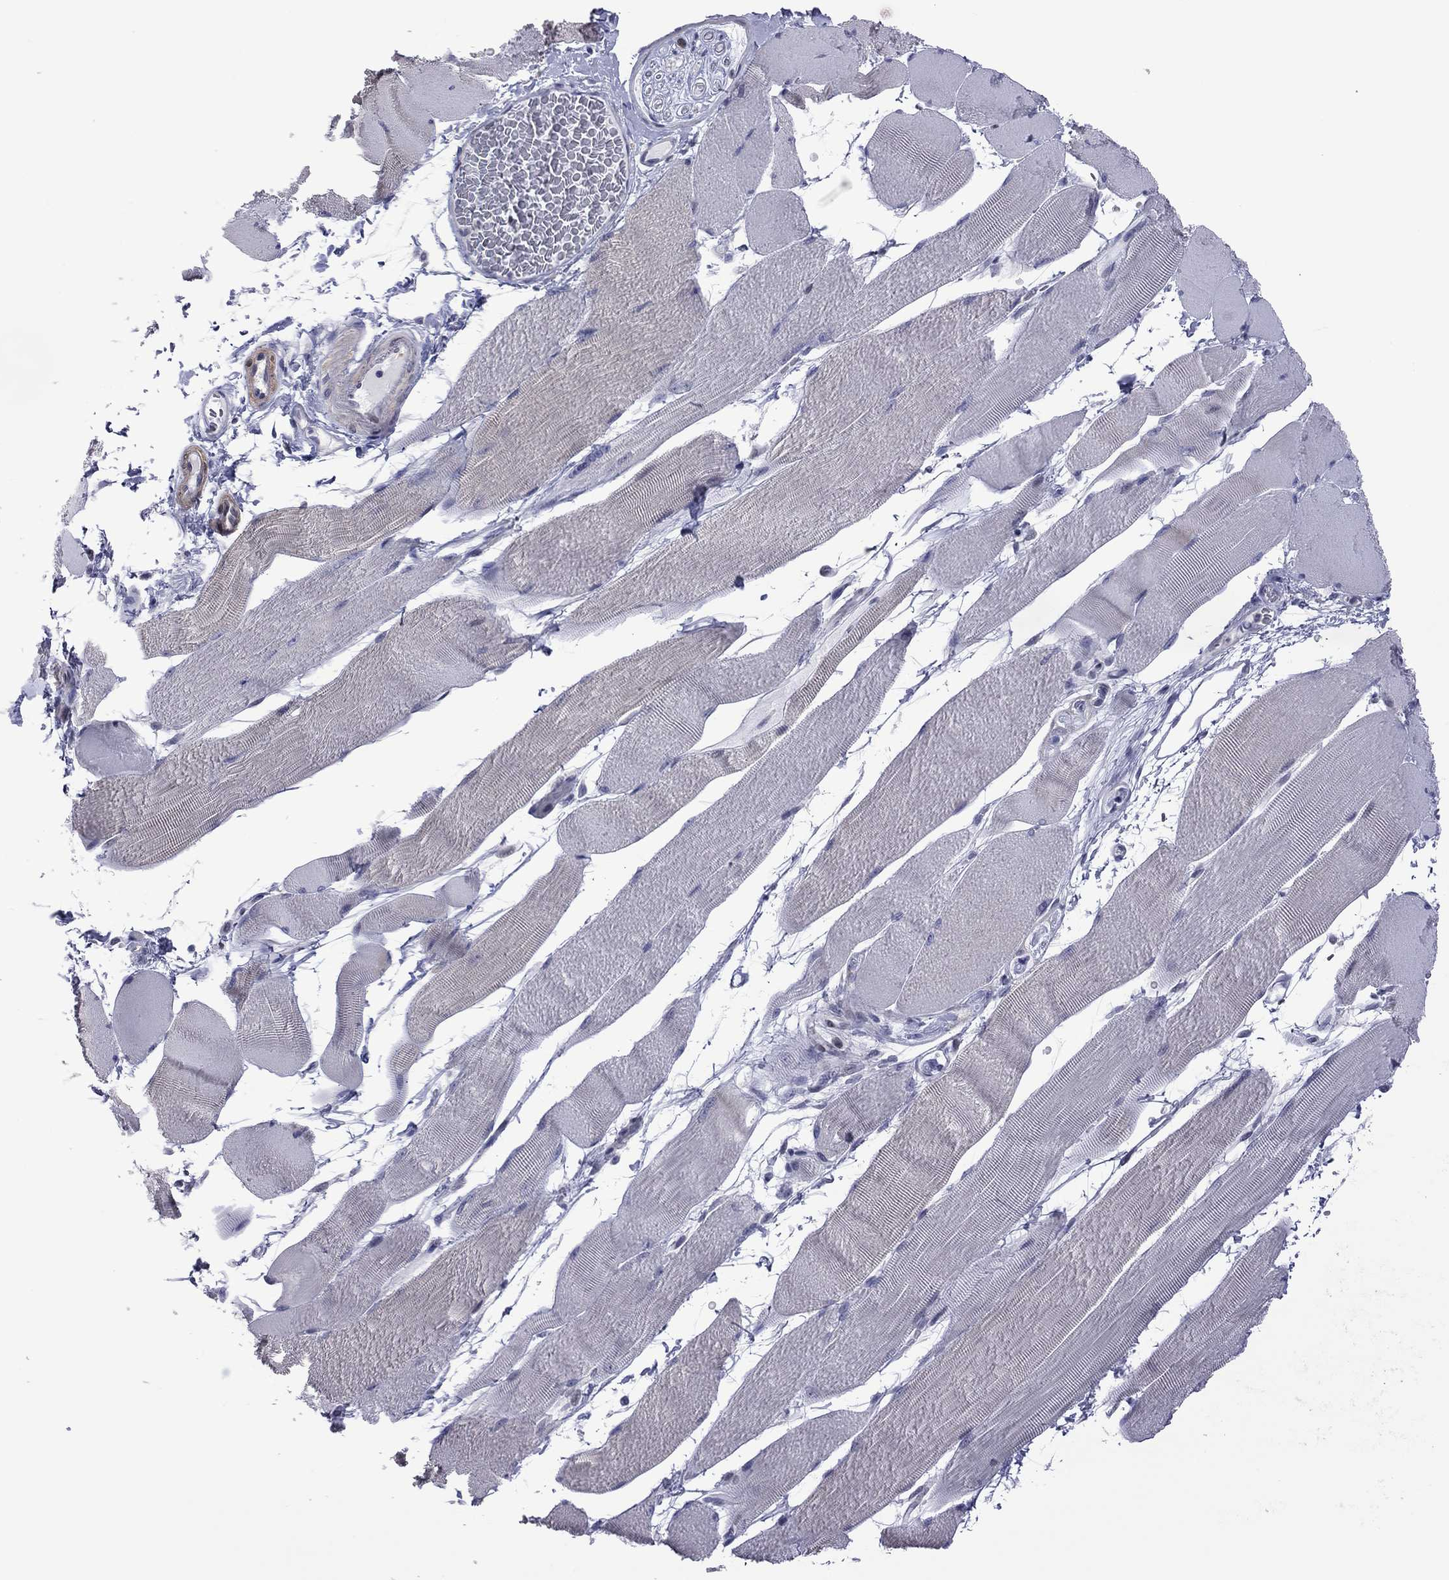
{"staining": {"intensity": "negative", "quantity": "none", "location": "none"}, "tissue": "skeletal muscle", "cell_type": "Myocytes", "image_type": "normal", "snomed": [{"axis": "morphology", "description": "Normal tissue, NOS"}, {"axis": "topography", "description": "Skeletal muscle"}], "caption": "DAB immunohistochemical staining of unremarkable skeletal muscle shows no significant expression in myocytes. (Stains: DAB immunohistochemistry (IHC) with hematoxylin counter stain, Microscopy: brightfield microscopy at high magnification).", "gene": "POU5F2", "patient": {"sex": "male", "age": 56}}